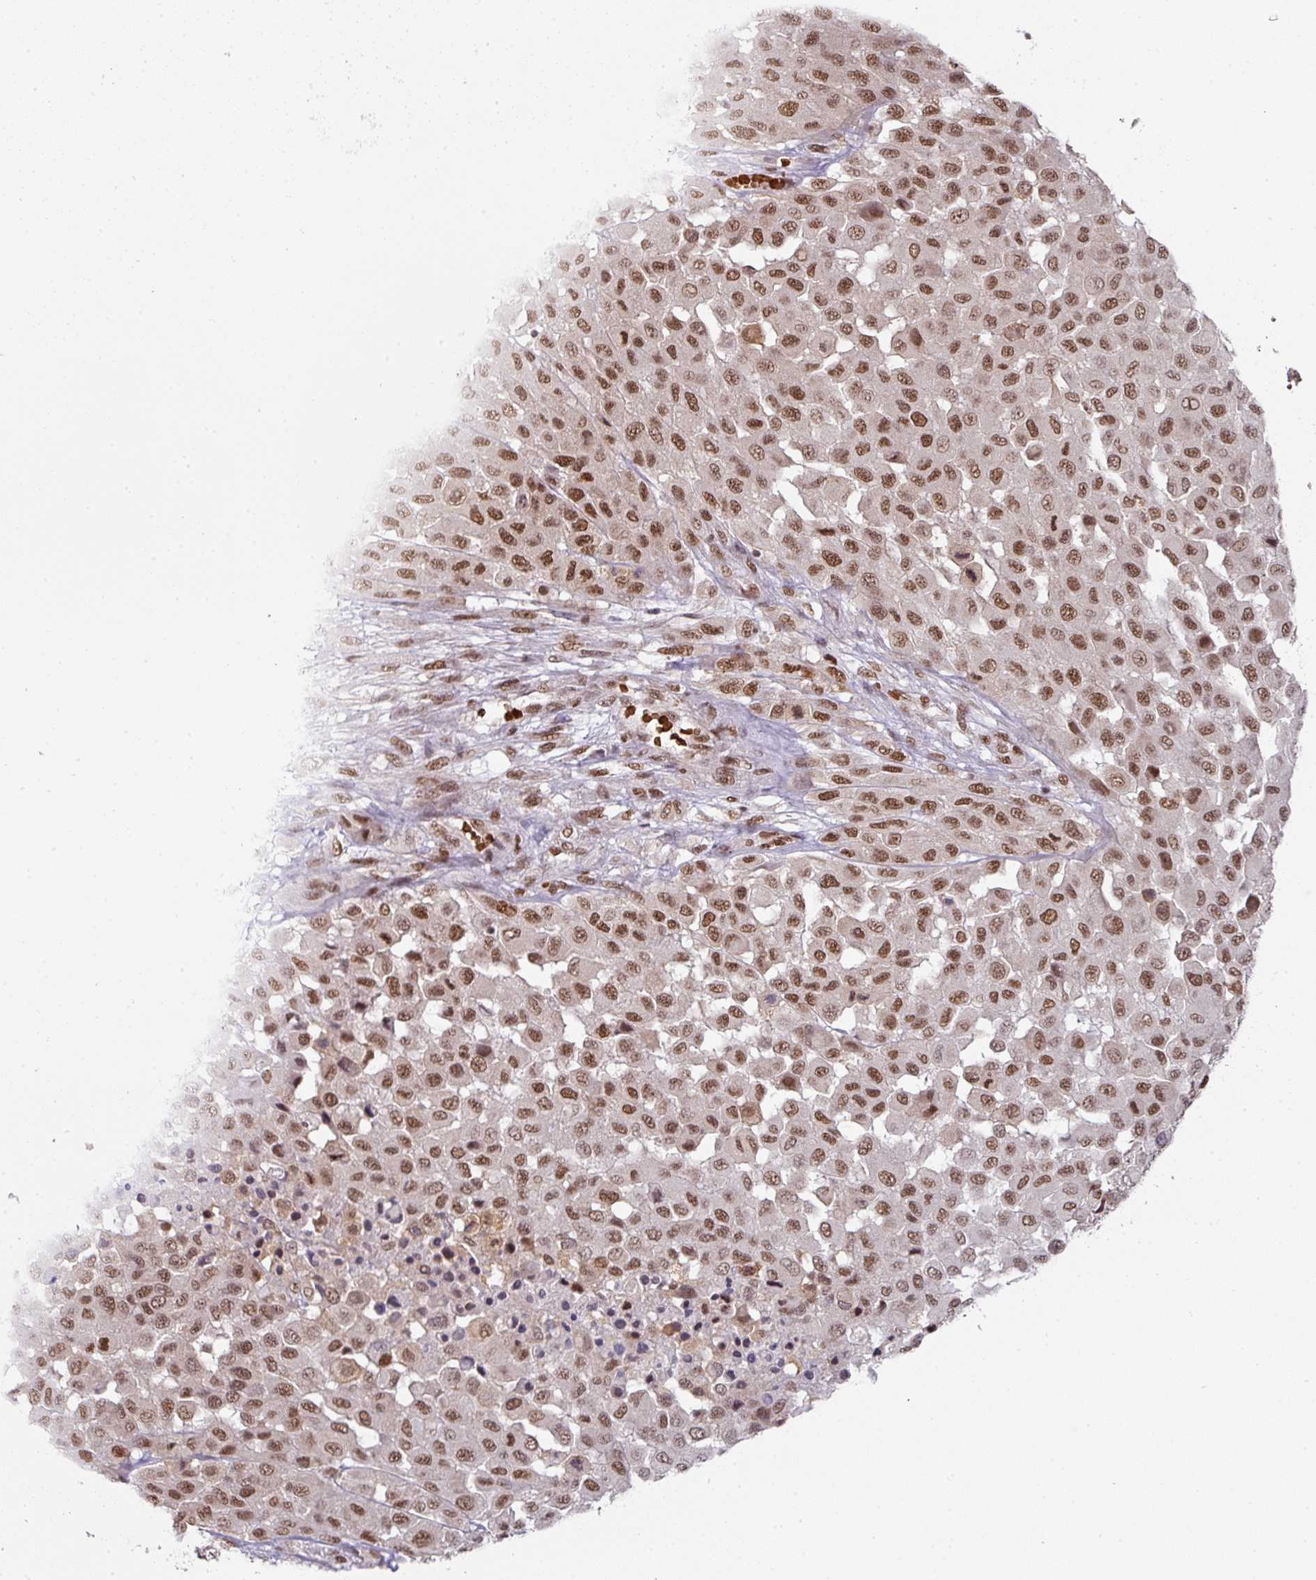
{"staining": {"intensity": "moderate", "quantity": ">75%", "location": "nuclear"}, "tissue": "melanoma", "cell_type": "Tumor cells", "image_type": "cancer", "snomed": [{"axis": "morphology", "description": "Malignant melanoma, Metastatic site"}, {"axis": "topography", "description": "Skin"}], "caption": "A brown stain highlights moderate nuclear positivity of a protein in melanoma tumor cells.", "gene": "NCOA5", "patient": {"sex": "female", "age": 81}}